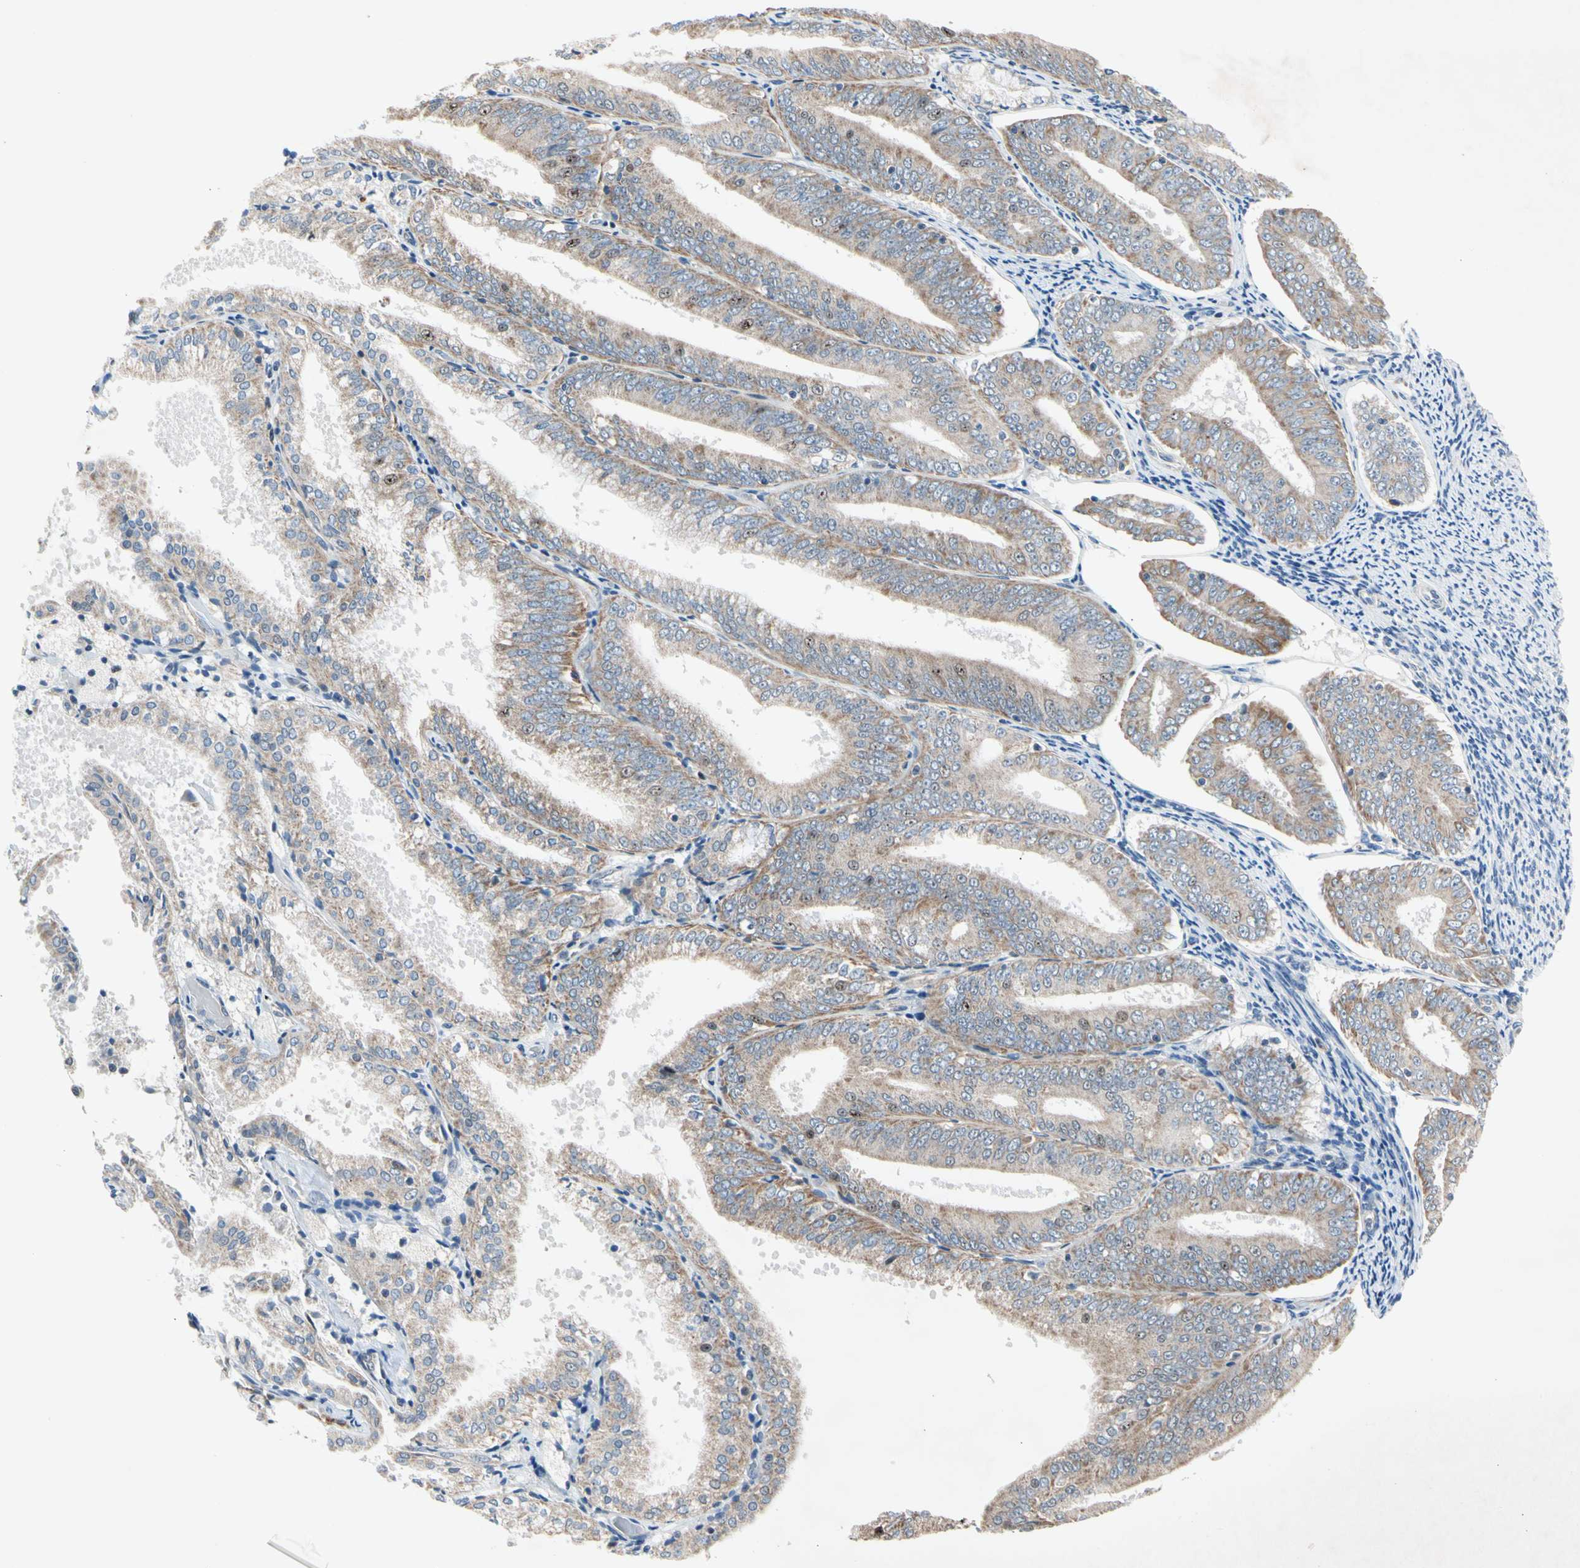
{"staining": {"intensity": "weak", "quantity": ">75%", "location": "cytoplasmic/membranous,nuclear"}, "tissue": "endometrial cancer", "cell_type": "Tumor cells", "image_type": "cancer", "snomed": [{"axis": "morphology", "description": "Adenocarcinoma, NOS"}, {"axis": "topography", "description": "Endometrium"}], "caption": "Brown immunohistochemical staining in human endometrial adenocarcinoma displays weak cytoplasmic/membranous and nuclear positivity in approximately >75% of tumor cells.", "gene": "MARK1", "patient": {"sex": "female", "age": 63}}